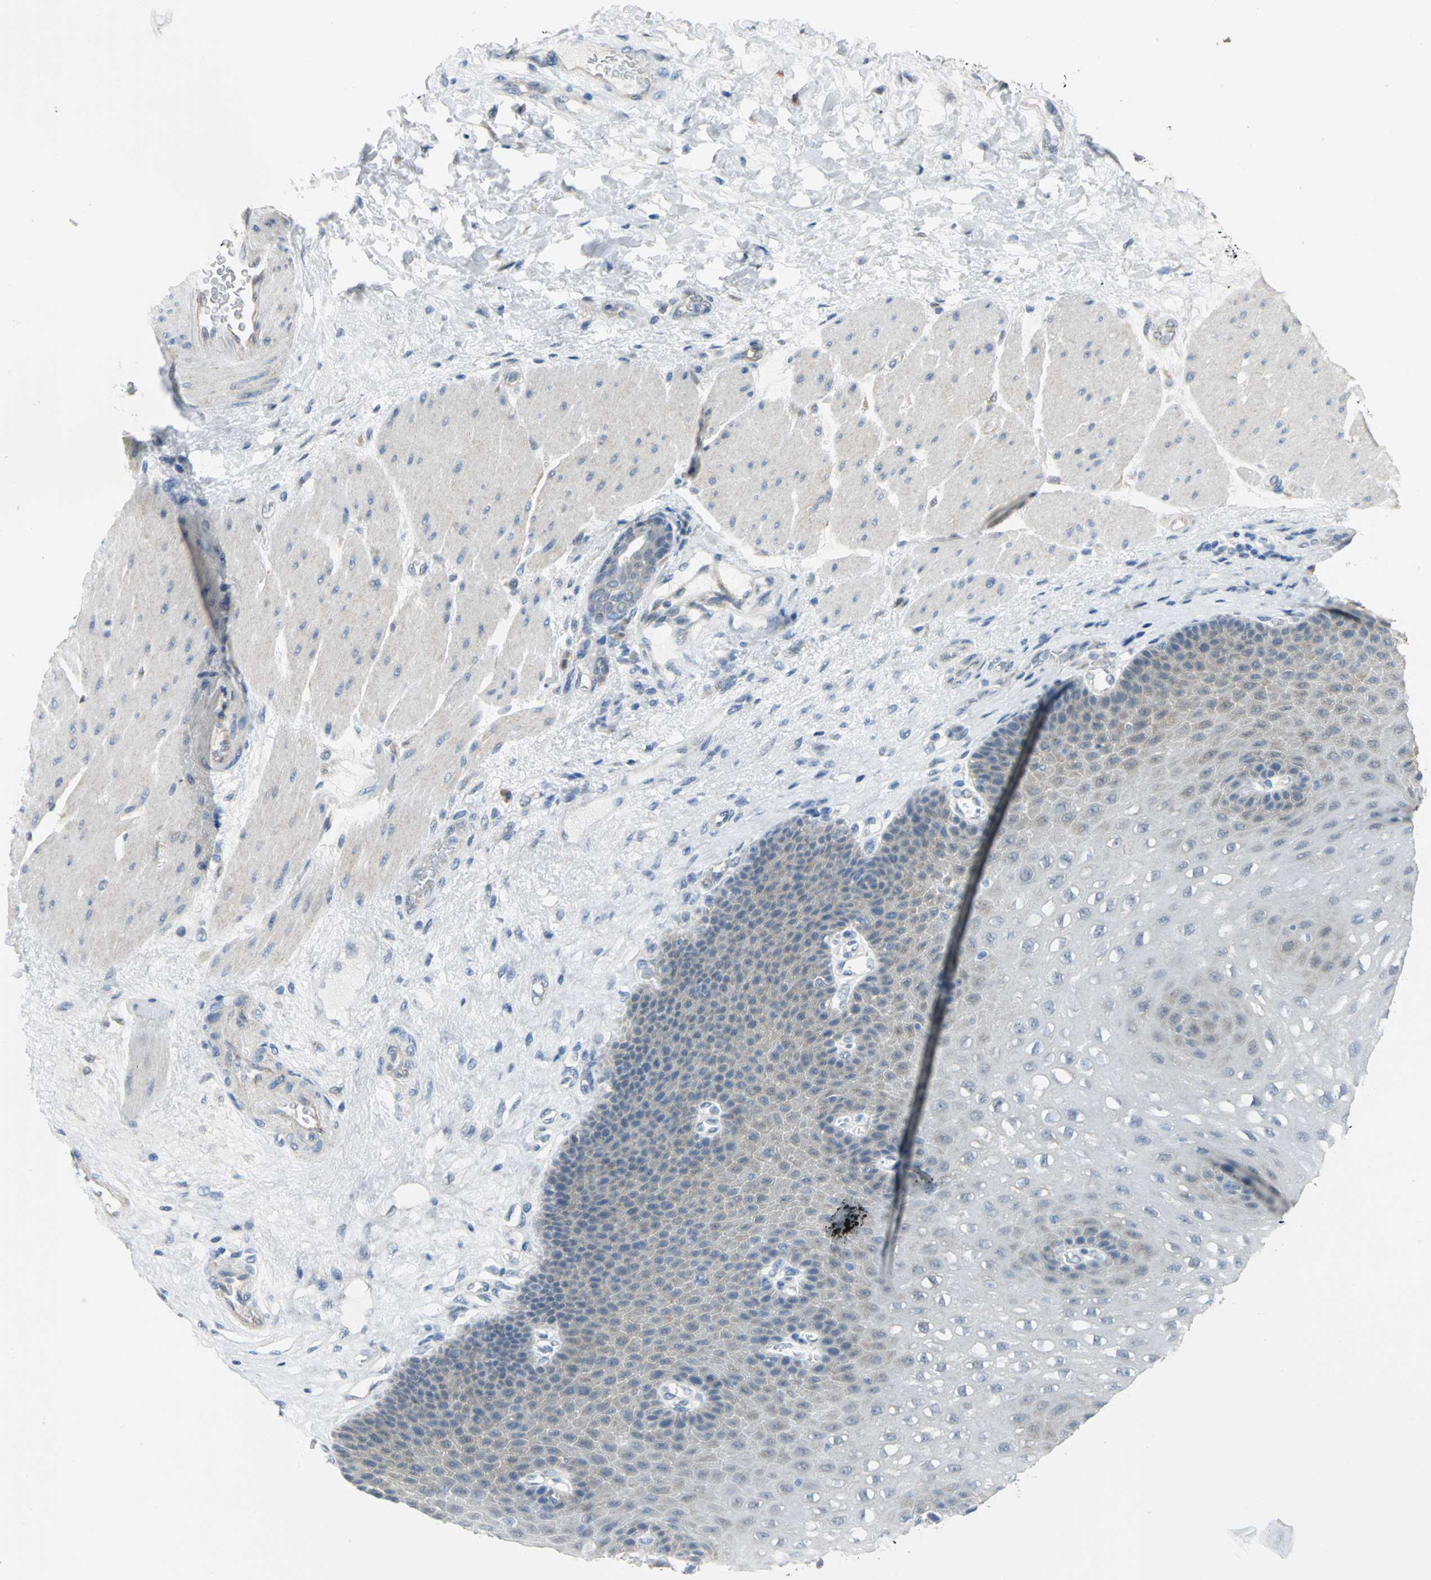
{"staining": {"intensity": "weak", "quantity": "<25%", "location": "cytoplasmic/membranous"}, "tissue": "esophagus", "cell_type": "Squamous epithelial cells", "image_type": "normal", "snomed": [{"axis": "morphology", "description": "Normal tissue, NOS"}, {"axis": "topography", "description": "Esophagus"}], "caption": "The immunohistochemistry (IHC) image has no significant staining in squamous epithelial cells of esophagus. (DAB (3,3'-diaminobenzidine) immunohistochemistry with hematoxylin counter stain).", "gene": "PGM3", "patient": {"sex": "female", "age": 72}}